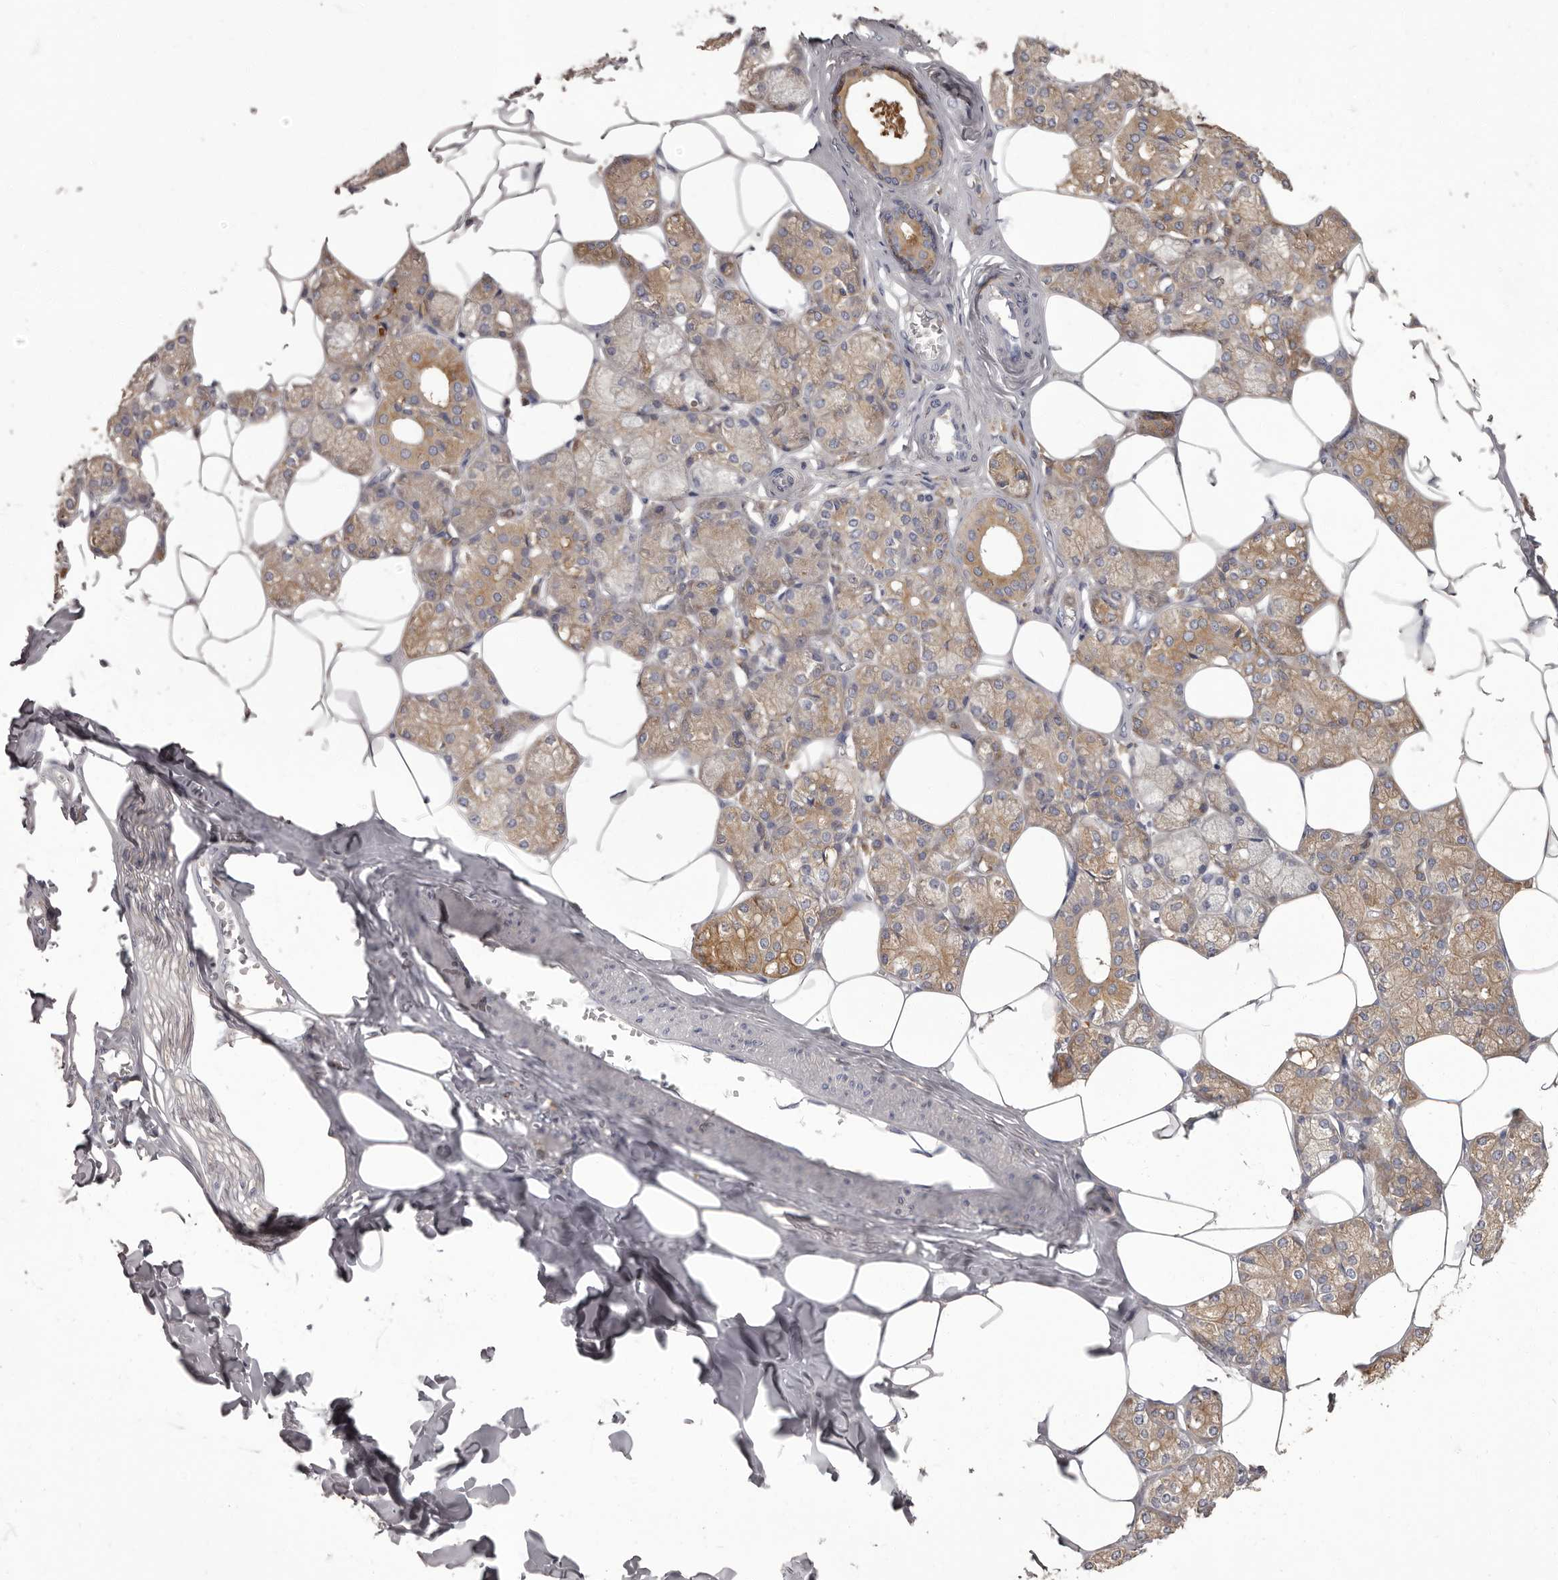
{"staining": {"intensity": "weak", "quantity": "25%-75%", "location": "cytoplasmic/membranous"}, "tissue": "salivary gland", "cell_type": "Glandular cells", "image_type": "normal", "snomed": [{"axis": "morphology", "description": "Normal tissue, NOS"}, {"axis": "topography", "description": "Salivary gland"}], "caption": "Immunohistochemistry (IHC) (DAB (3,3'-diaminobenzidine)) staining of unremarkable salivary gland reveals weak cytoplasmic/membranous protein staining in about 25%-75% of glandular cells. Ihc stains the protein of interest in brown and the nuclei are stained blue.", "gene": "APEH", "patient": {"sex": "male", "age": 62}}